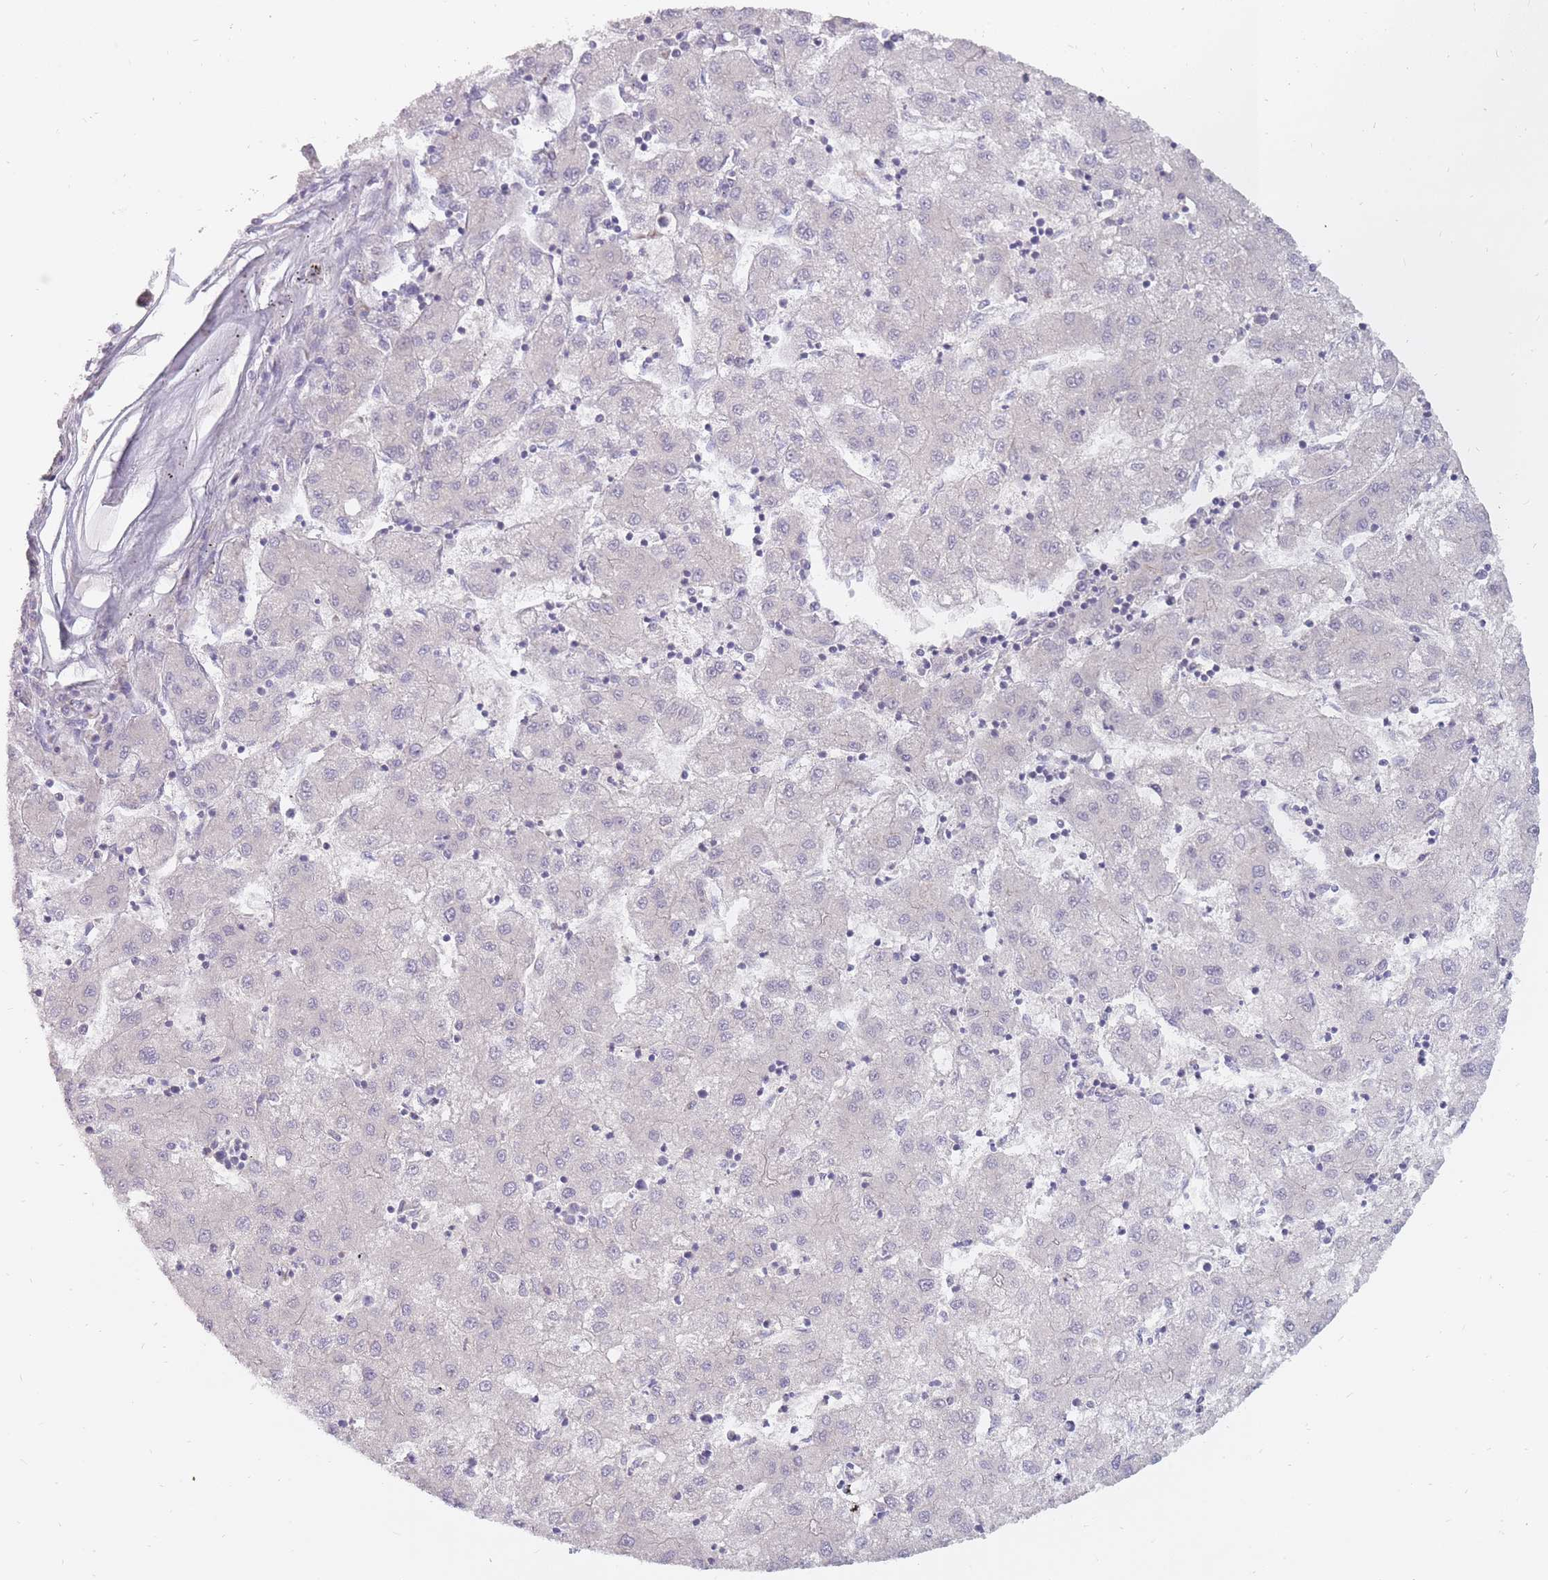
{"staining": {"intensity": "negative", "quantity": "none", "location": "none"}, "tissue": "liver cancer", "cell_type": "Tumor cells", "image_type": "cancer", "snomed": [{"axis": "morphology", "description": "Carcinoma, Hepatocellular, NOS"}, {"axis": "topography", "description": "Liver"}], "caption": "Immunohistochemistry (IHC) micrograph of neoplastic tissue: liver hepatocellular carcinoma stained with DAB shows no significant protein staining in tumor cells. Nuclei are stained in blue.", "gene": "ALKBH4", "patient": {"sex": "male", "age": 72}}